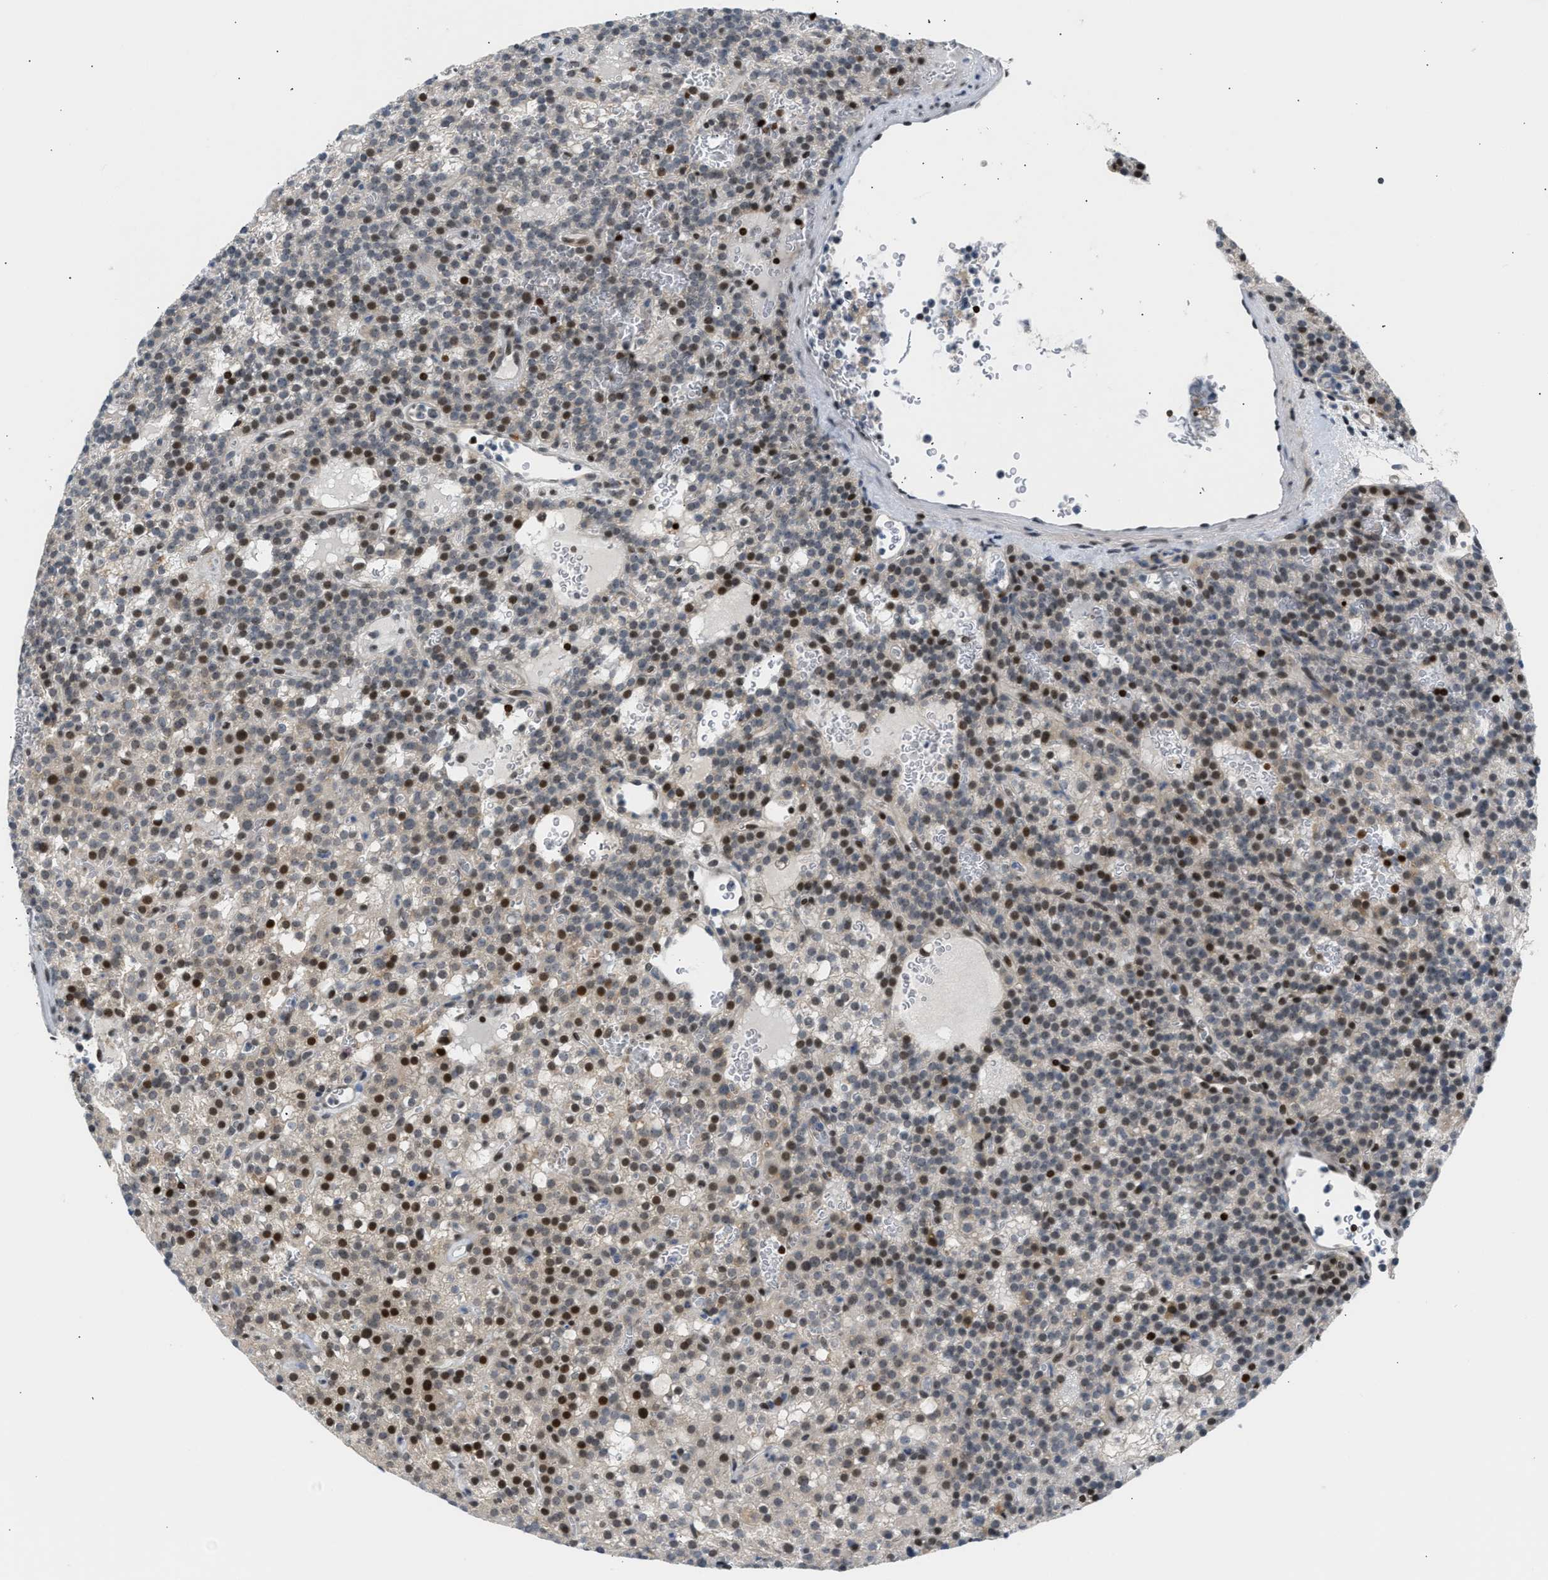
{"staining": {"intensity": "strong", "quantity": "25%-75%", "location": "nuclear"}, "tissue": "parathyroid gland", "cell_type": "Glandular cells", "image_type": "normal", "snomed": [{"axis": "morphology", "description": "Normal tissue, NOS"}, {"axis": "morphology", "description": "Adenoma, NOS"}, {"axis": "topography", "description": "Parathyroid gland"}], "caption": "DAB (3,3'-diaminobenzidine) immunohistochemical staining of normal human parathyroid gland demonstrates strong nuclear protein positivity in about 25%-75% of glandular cells.", "gene": "NPS", "patient": {"sex": "female", "age": 74}}